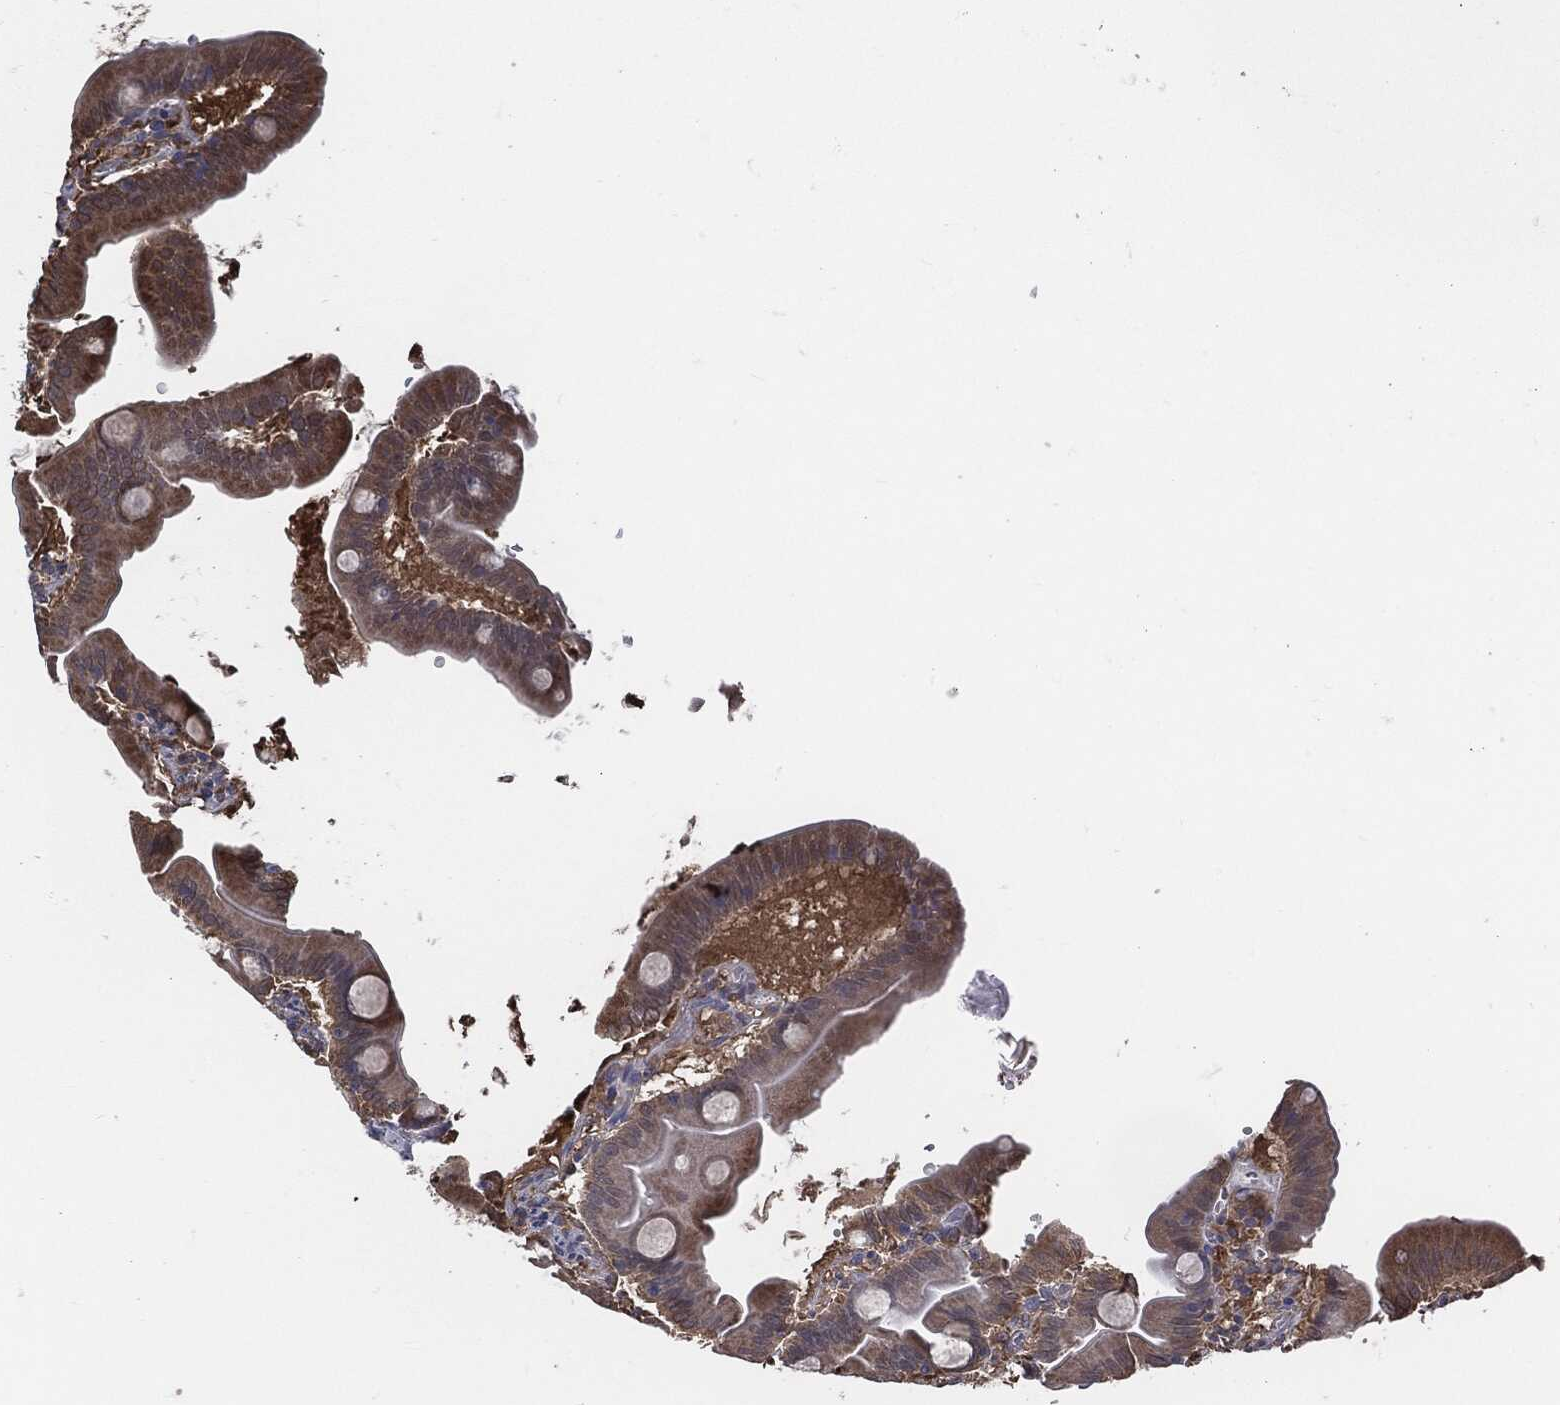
{"staining": {"intensity": "moderate", "quantity": "25%-75%", "location": "cytoplasmic/membranous"}, "tissue": "duodenum", "cell_type": "Glandular cells", "image_type": "normal", "snomed": [{"axis": "morphology", "description": "Normal tissue, NOS"}, {"axis": "topography", "description": "Duodenum"}], "caption": "This histopathology image exhibits normal duodenum stained with immunohistochemistry (IHC) to label a protein in brown. The cytoplasmic/membranous of glandular cells show moderate positivity for the protein. Nuclei are counter-stained blue.", "gene": "PRDX4", "patient": {"sex": "male", "age": 59}}